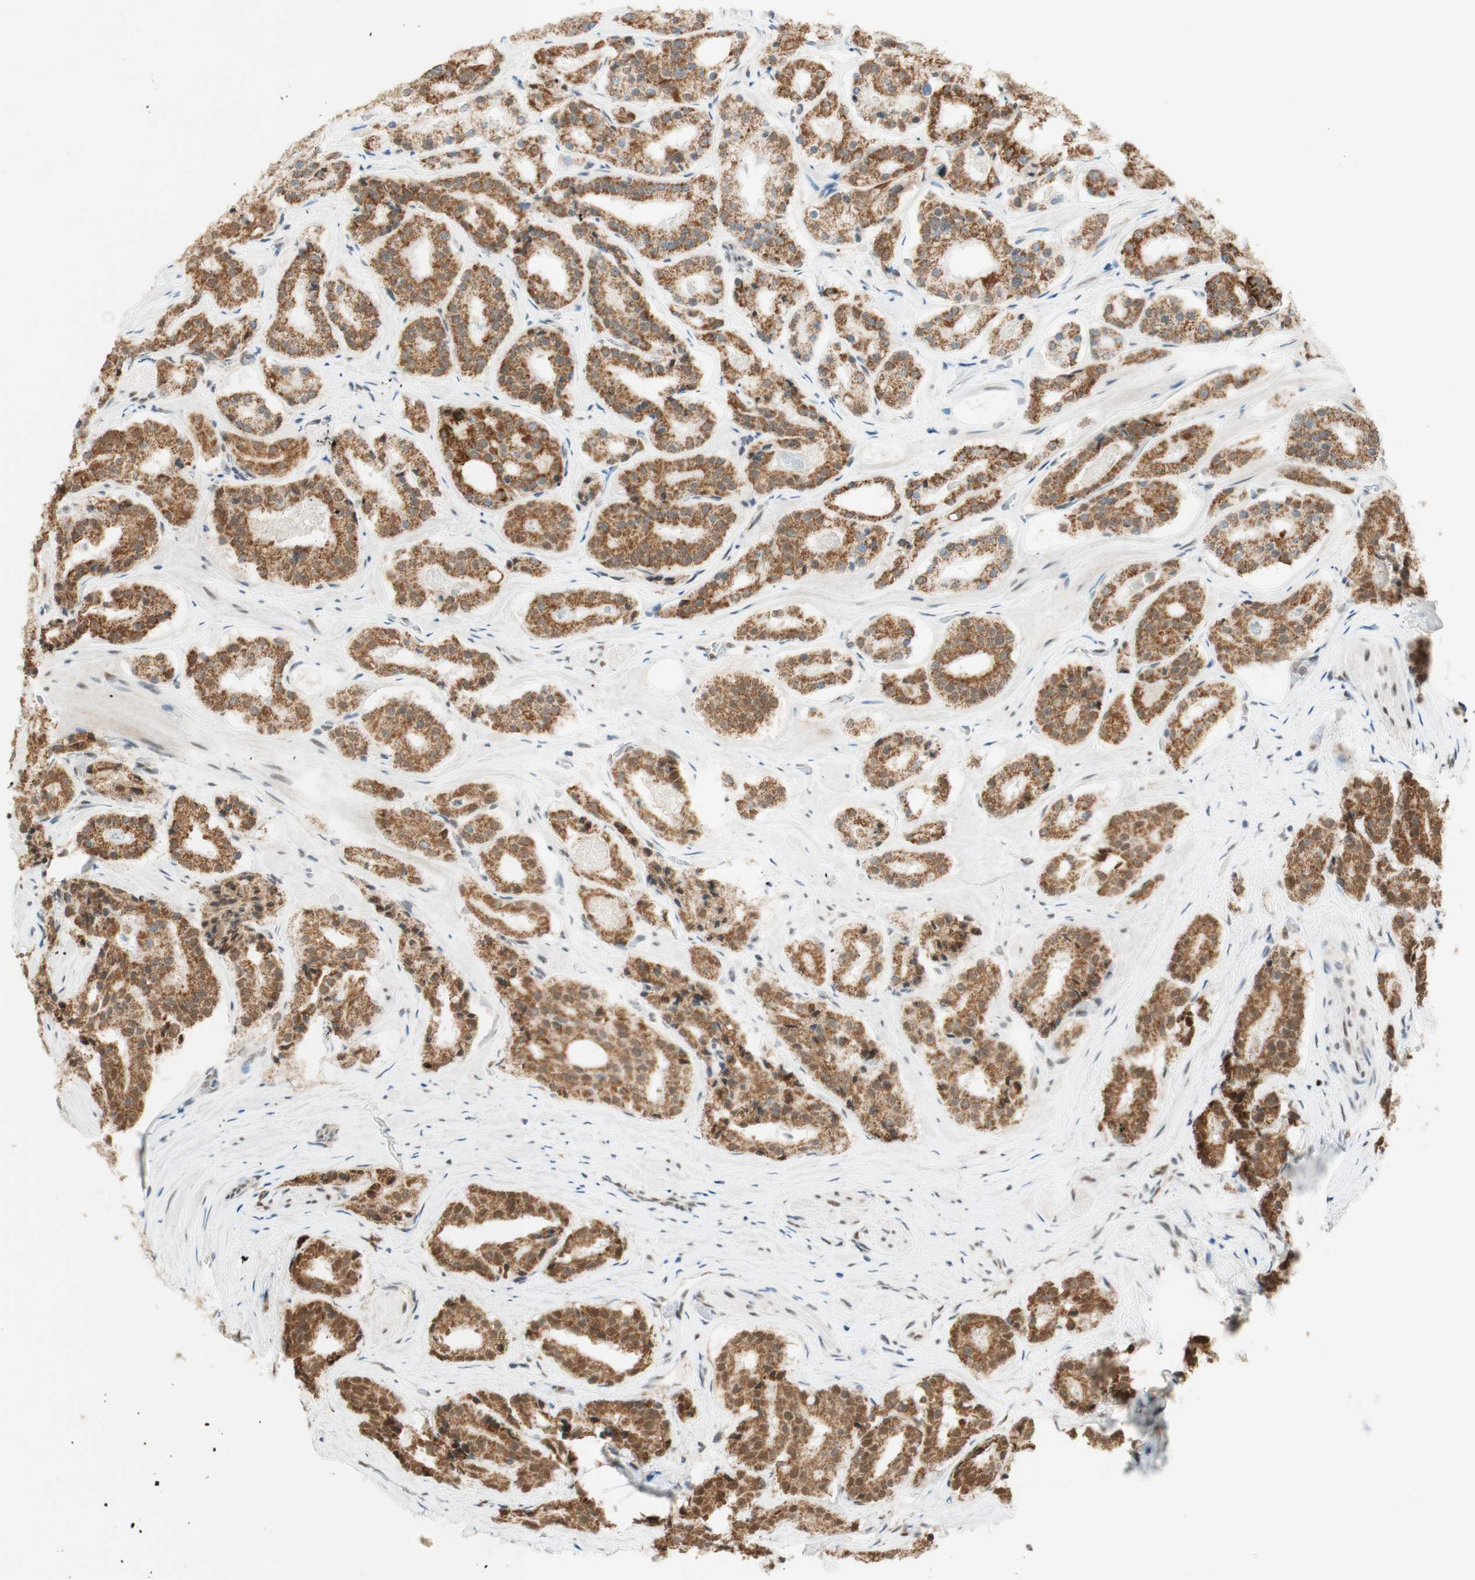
{"staining": {"intensity": "moderate", "quantity": ">75%", "location": "cytoplasmic/membranous,nuclear"}, "tissue": "prostate cancer", "cell_type": "Tumor cells", "image_type": "cancer", "snomed": [{"axis": "morphology", "description": "Adenocarcinoma, High grade"}, {"axis": "topography", "description": "Prostate"}], "caption": "Approximately >75% of tumor cells in human prostate cancer (adenocarcinoma (high-grade)) demonstrate moderate cytoplasmic/membranous and nuclear protein positivity as visualized by brown immunohistochemical staining.", "gene": "ZNF782", "patient": {"sex": "male", "age": 60}}